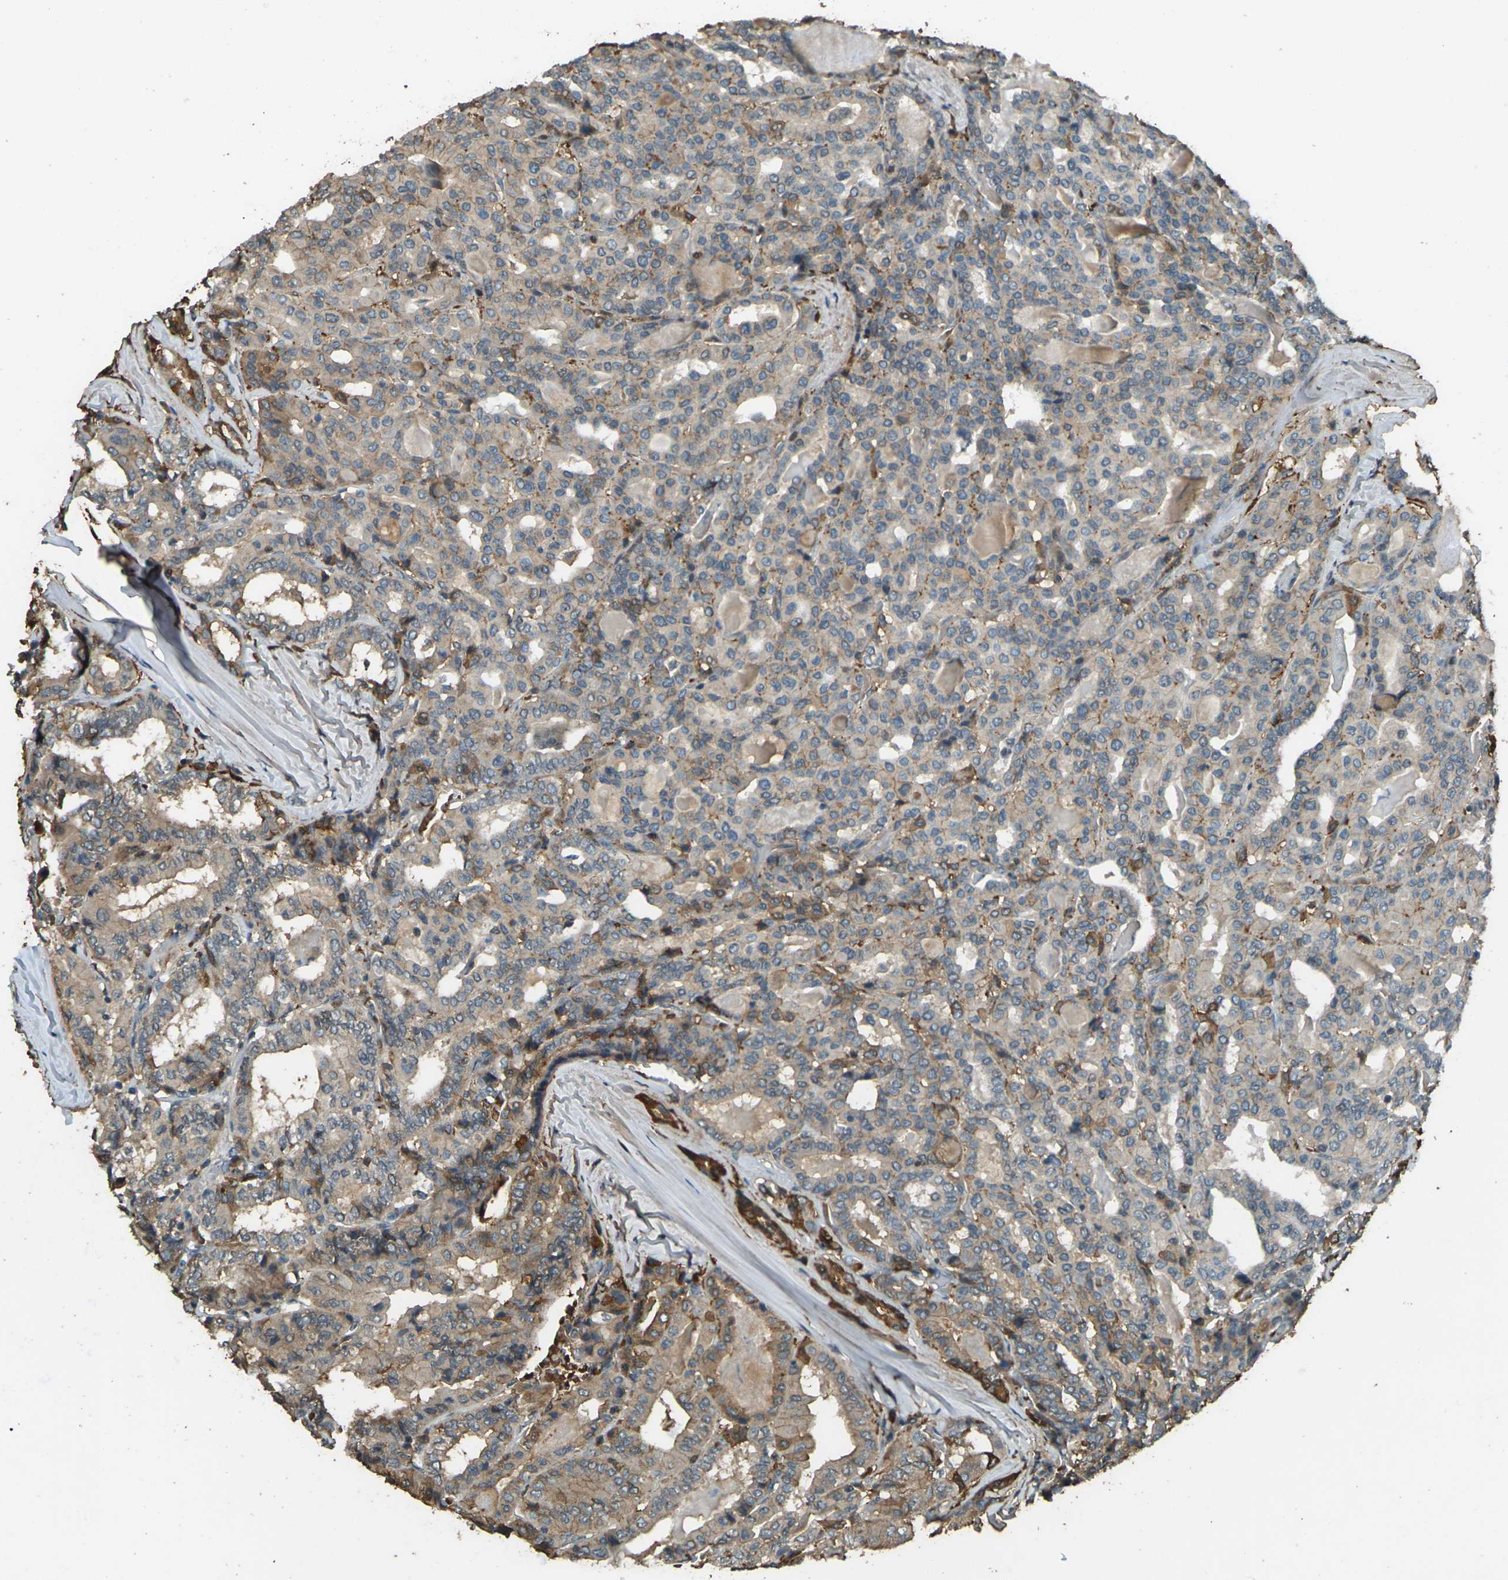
{"staining": {"intensity": "moderate", "quantity": ">75%", "location": "cytoplasmic/membranous"}, "tissue": "thyroid cancer", "cell_type": "Tumor cells", "image_type": "cancer", "snomed": [{"axis": "morphology", "description": "Papillary adenocarcinoma, NOS"}, {"axis": "topography", "description": "Thyroid gland"}], "caption": "Immunohistochemistry of human papillary adenocarcinoma (thyroid) exhibits medium levels of moderate cytoplasmic/membranous staining in approximately >75% of tumor cells.", "gene": "CYP1B1", "patient": {"sex": "female", "age": 42}}